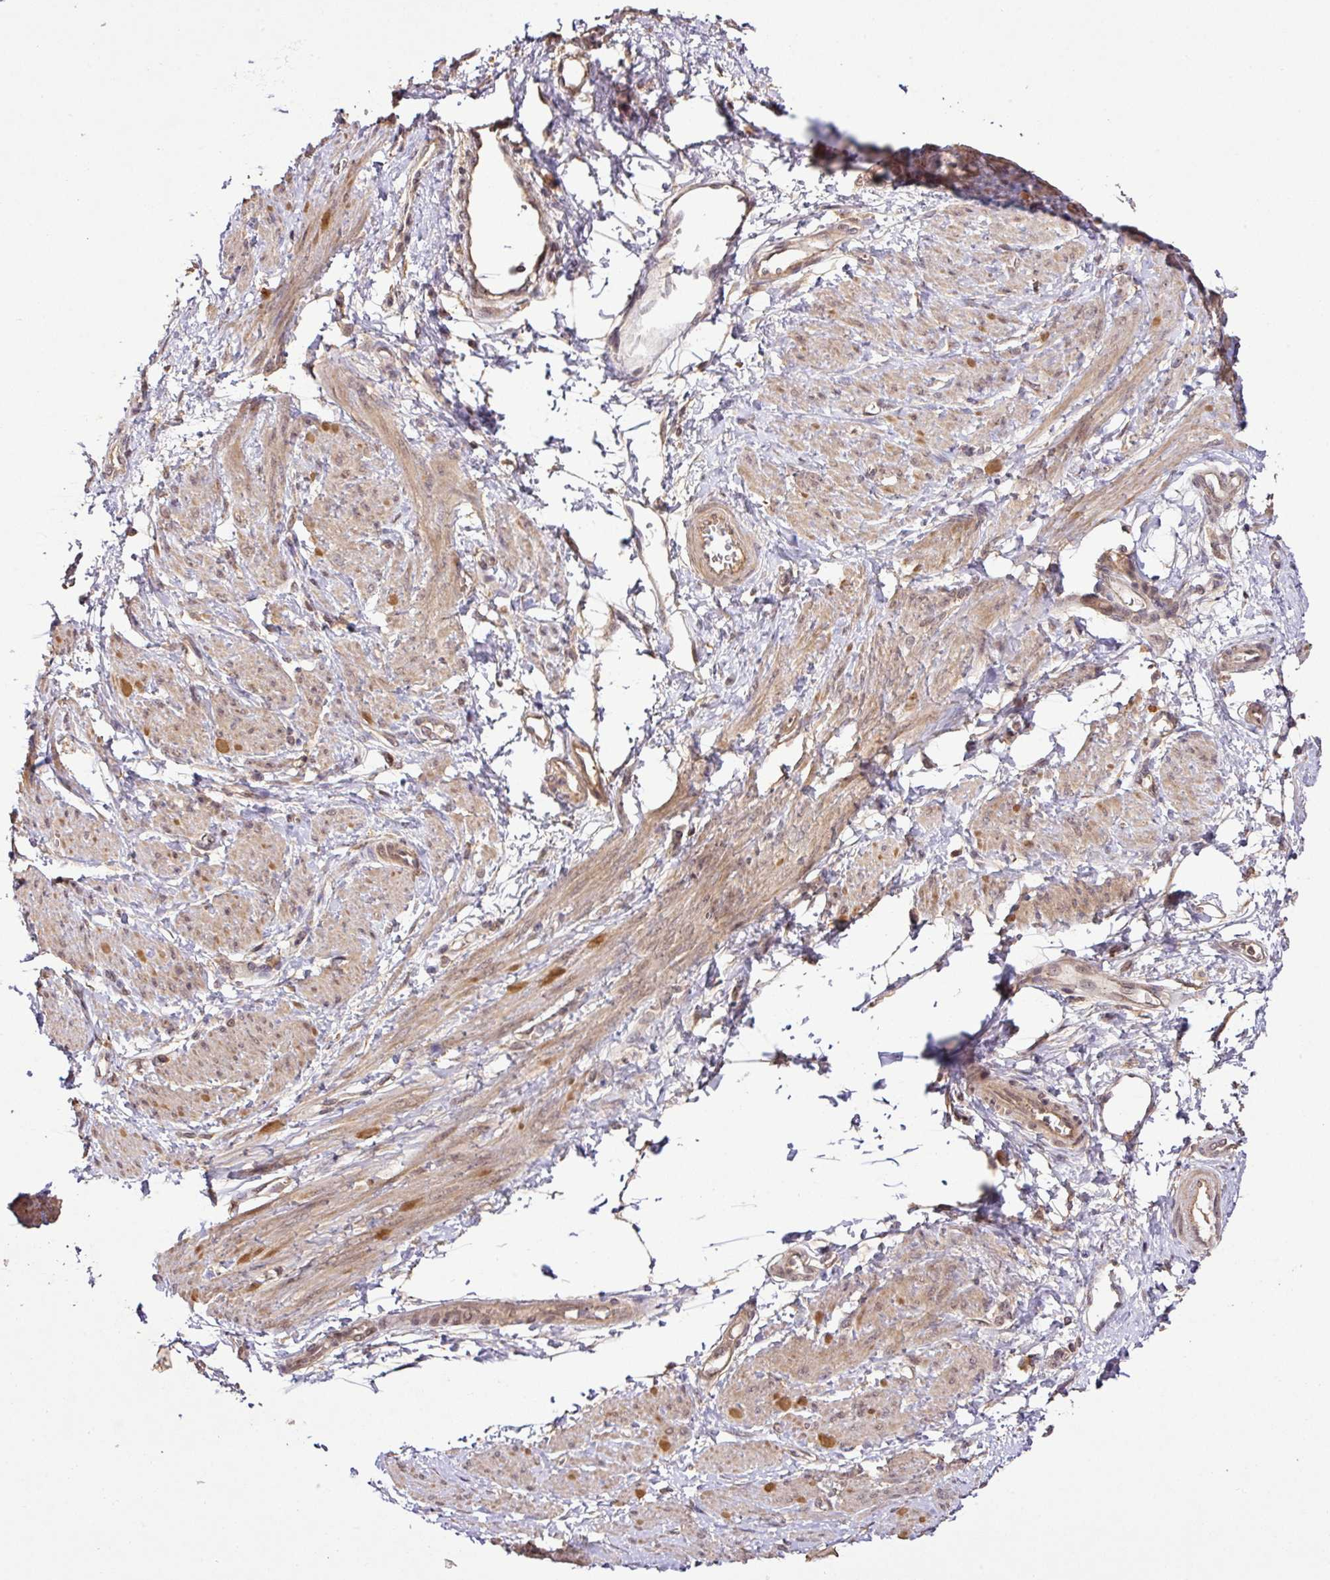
{"staining": {"intensity": "moderate", "quantity": "25%-75%", "location": "cytoplasmic/membranous"}, "tissue": "smooth muscle", "cell_type": "Smooth muscle cells", "image_type": "normal", "snomed": [{"axis": "morphology", "description": "Normal tissue, NOS"}, {"axis": "topography", "description": "Smooth muscle"}, {"axis": "topography", "description": "Uterus"}], "caption": "Unremarkable smooth muscle exhibits moderate cytoplasmic/membranous positivity in about 25%-75% of smooth muscle cells, visualized by immunohistochemistry.", "gene": "FAIM", "patient": {"sex": "female", "age": 39}}